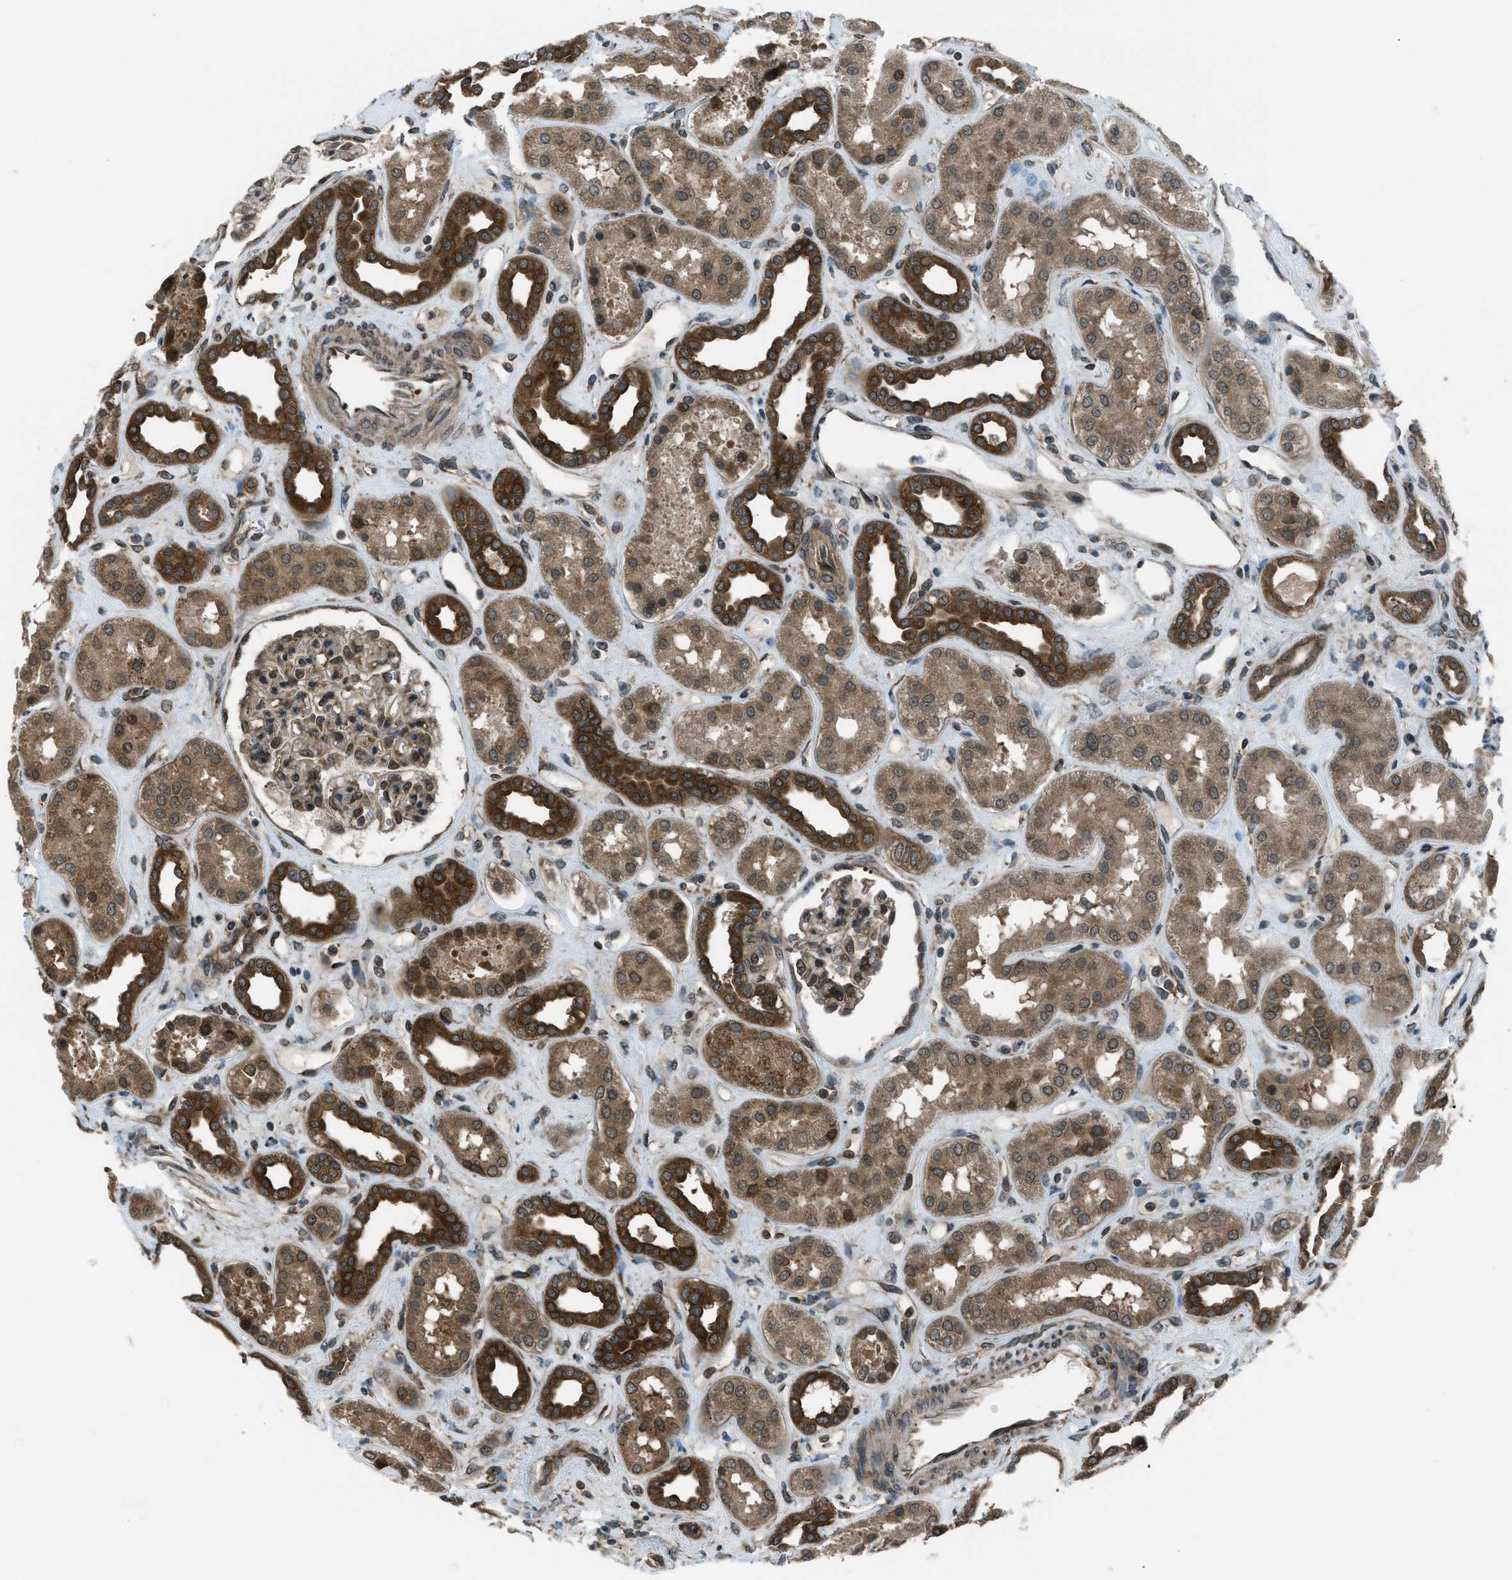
{"staining": {"intensity": "moderate", "quantity": ">75%", "location": "cytoplasmic/membranous,nuclear"}, "tissue": "kidney", "cell_type": "Cells in glomeruli", "image_type": "normal", "snomed": [{"axis": "morphology", "description": "Normal tissue, NOS"}, {"axis": "topography", "description": "Kidney"}], "caption": "Kidney stained with DAB immunohistochemistry shows medium levels of moderate cytoplasmic/membranous,nuclear expression in about >75% of cells in glomeruli. (DAB (3,3'-diaminobenzidine) IHC, brown staining for protein, blue staining for nuclei).", "gene": "ASAP2", "patient": {"sex": "male", "age": 59}}